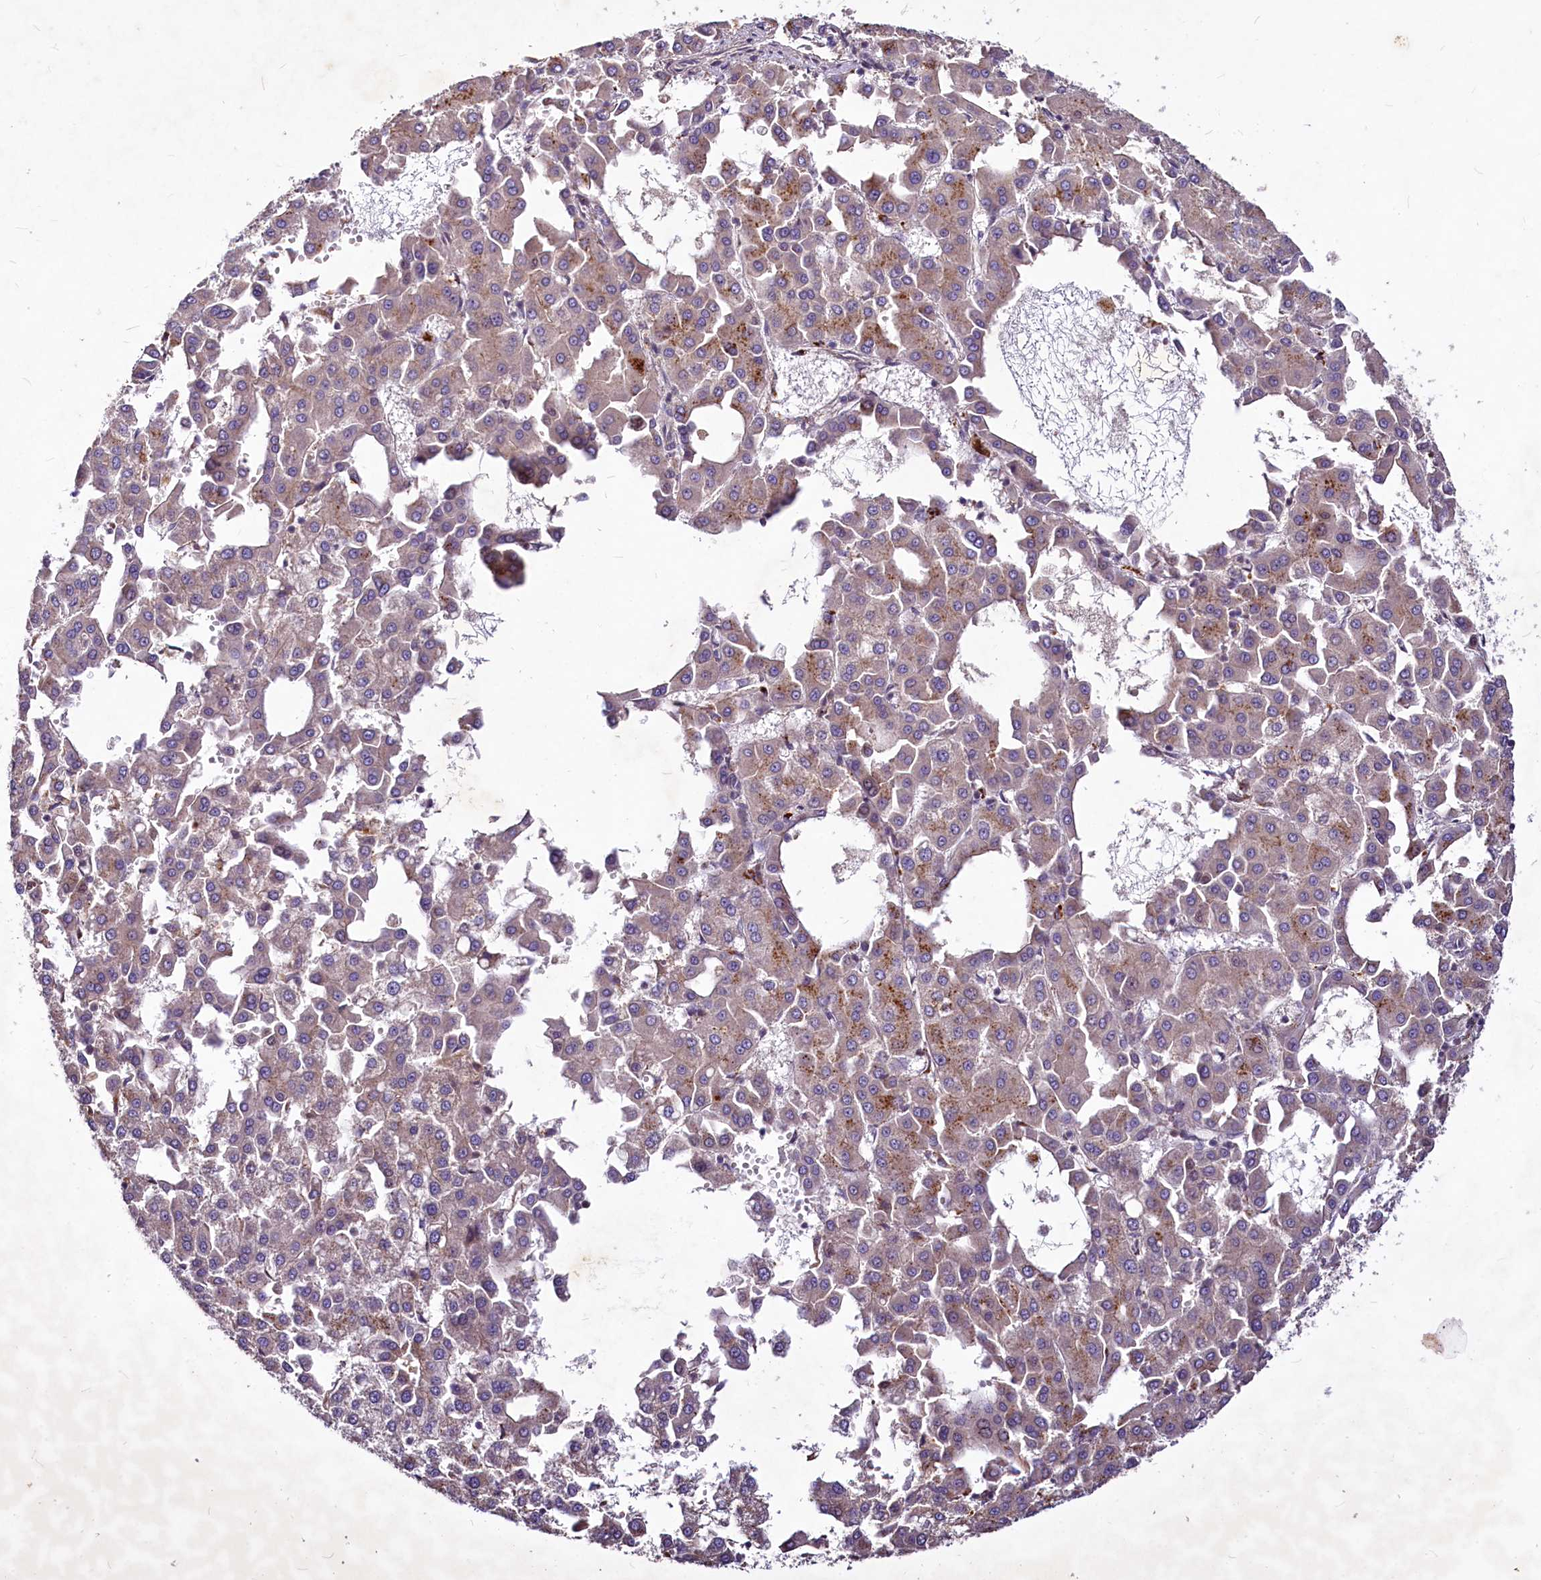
{"staining": {"intensity": "moderate", "quantity": "<25%", "location": "cytoplasmic/membranous"}, "tissue": "liver cancer", "cell_type": "Tumor cells", "image_type": "cancer", "snomed": [{"axis": "morphology", "description": "Carcinoma, Hepatocellular, NOS"}, {"axis": "topography", "description": "Liver"}], "caption": "Immunohistochemistry (DAB) staining of human liver cancer (hepatocellular carcinoma) shows moderate cytoplasmic/membranous protein positivity in about <25% of tumor cells.", "gene": "C11orf86", "patient": {"sex": "male", "age": 47}}